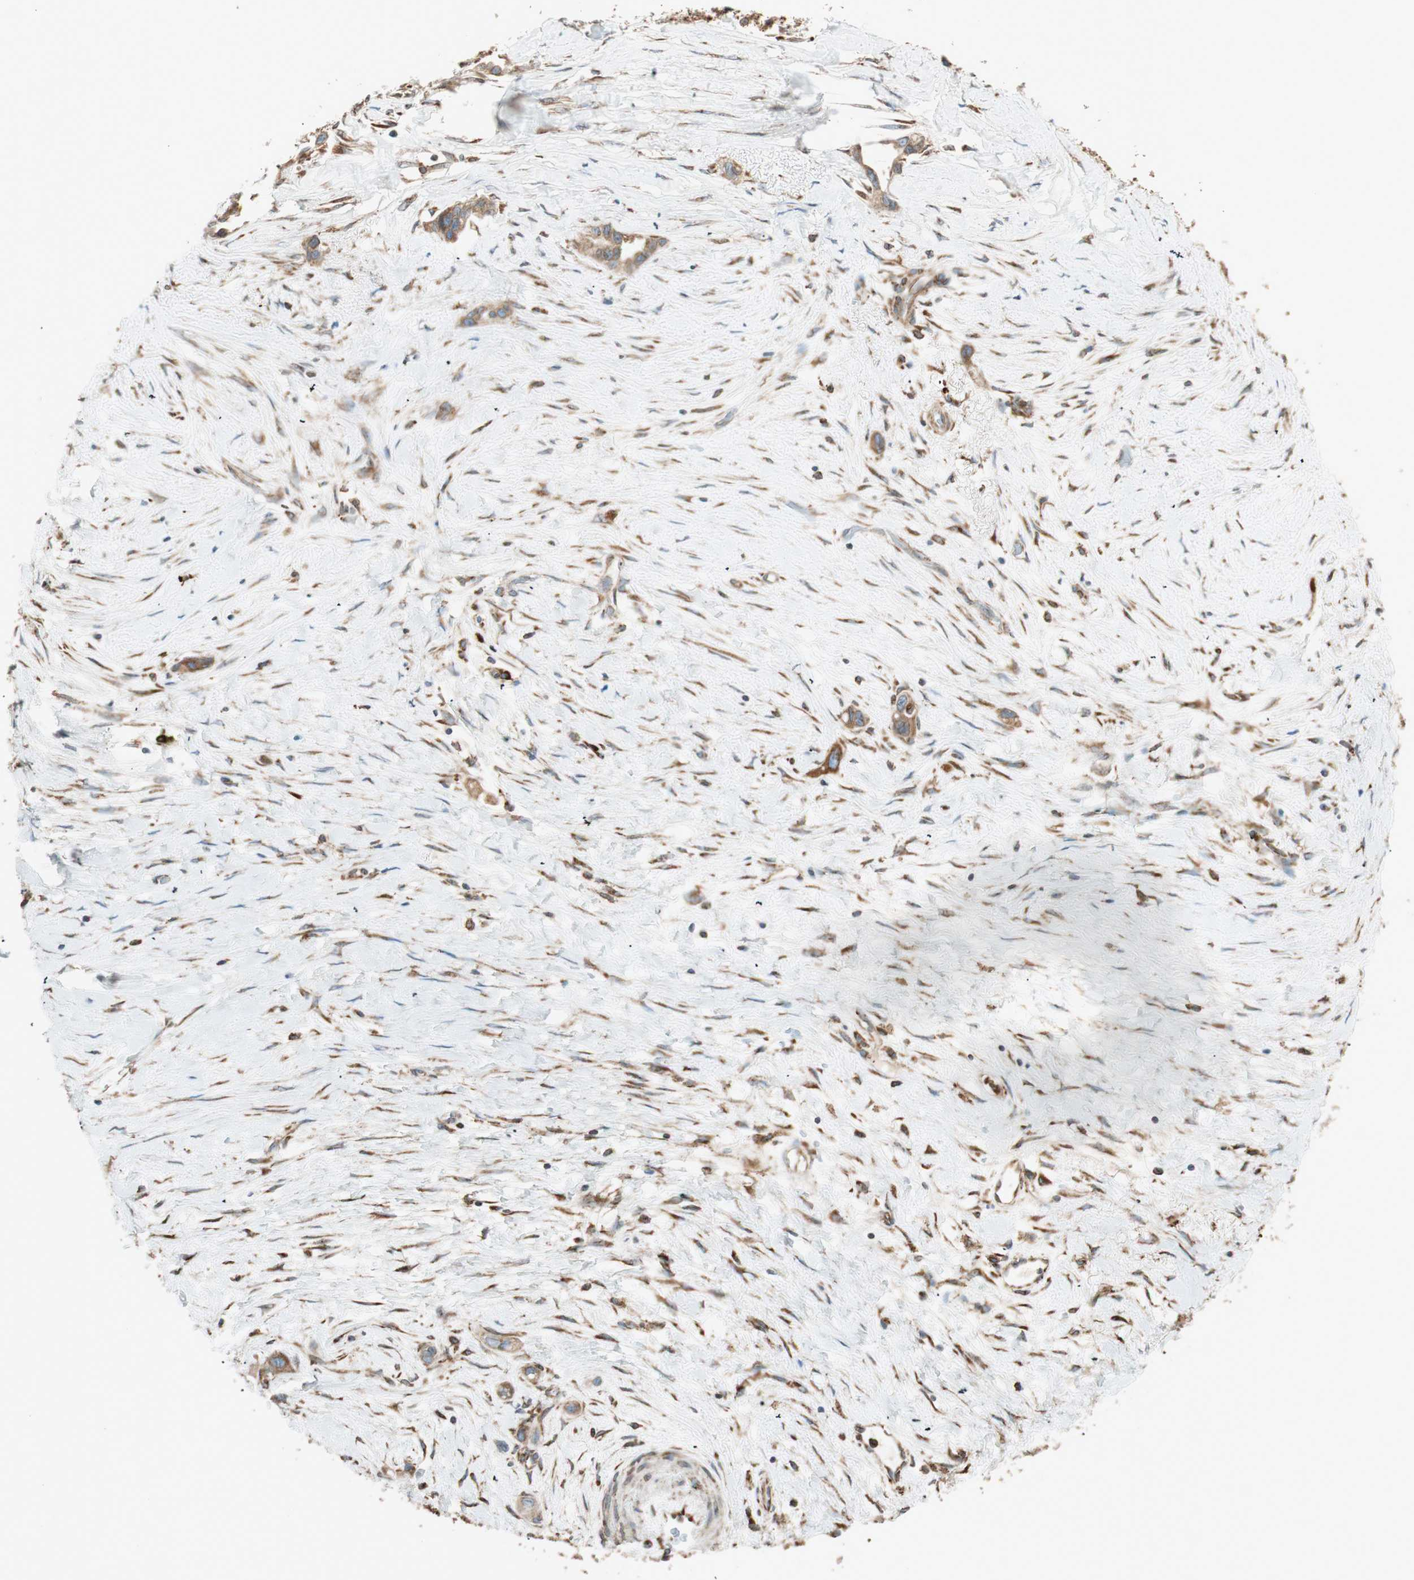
{"staining": {"intensity": "moderate", "quantity": ">75%", "location": "cytoplasmic/membranous"}, "tissue": "liver cancer", "cell_type": "Tumor cells", "image_type": "cancer", "snomed": [{"axis": "morphology", "description": "Cholangiocarcinoma"}, {"axis": "topography", "description": "Liver"}], "caption": "Immunohistochemistry of liver cancer (cholangiocarcinoma) displays medium levels of moderate cytoplasmic/membranous expression in approximately >75% of tumor cells.", "gene": "PRKCSH", "patient": {"sex": "female", "age": 65}}